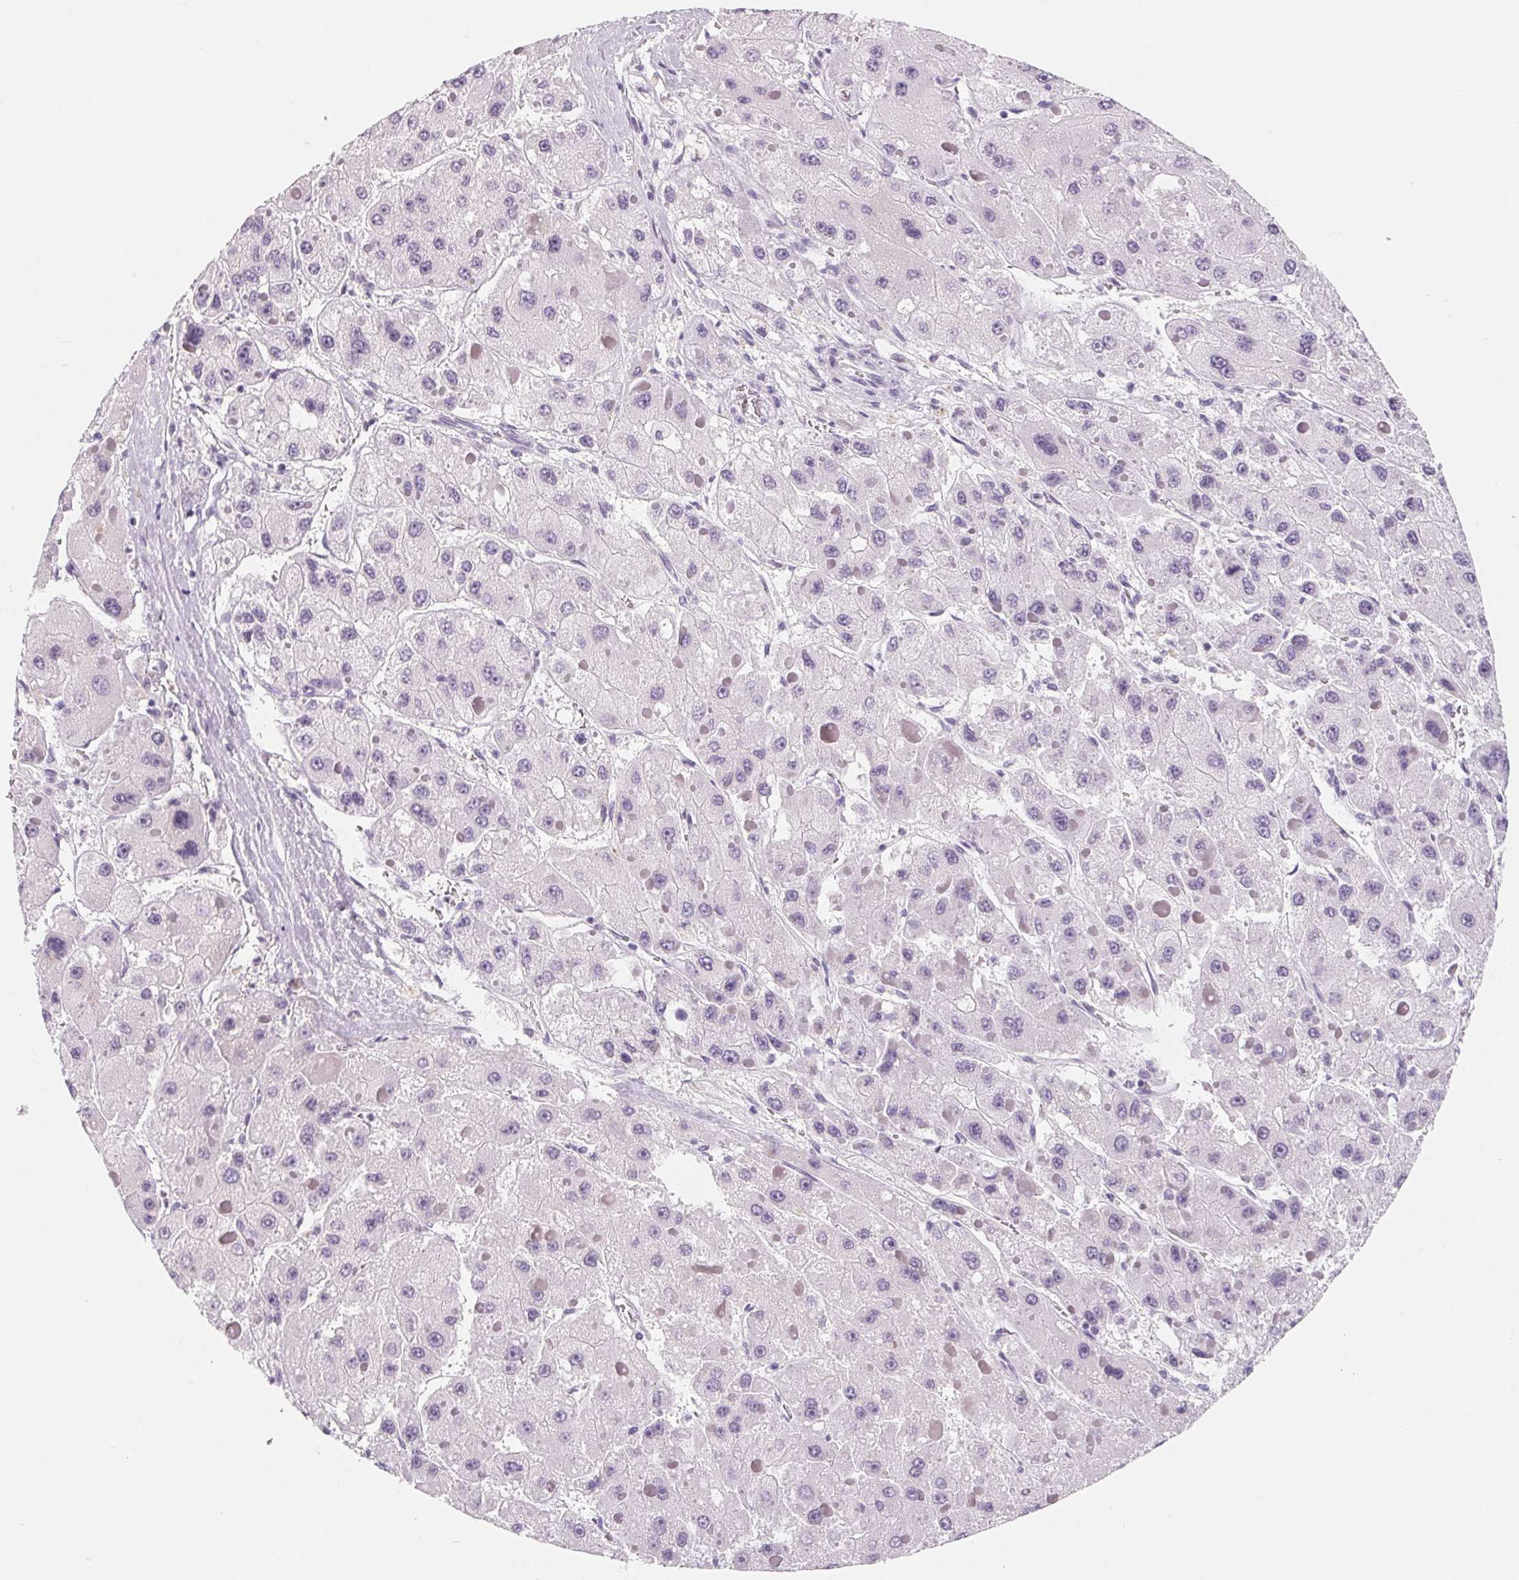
{"staining": {"intensity": "negative", "quantity": "none", "location": "none"}, "tissue": "liver cancer", "cell_type": "Tumor cells", "image_type": "cancer", "snomed": [{"axis": "morphology", "description": "Carcinoma, Hepatocellular, NOS"}, {"axis": "topography", "description": "Liver"}], "caption": "IHC micrograph of liver hepatocellular carcinoma stained for a protein (brown), which reveals no expression in tumor cells. The staining is performed using DAB brown chromogen with nuclei counter-stained in using hematoxylin.", "gene": "SH3GL2", "patient": {"sex": "female", "age": 73}}